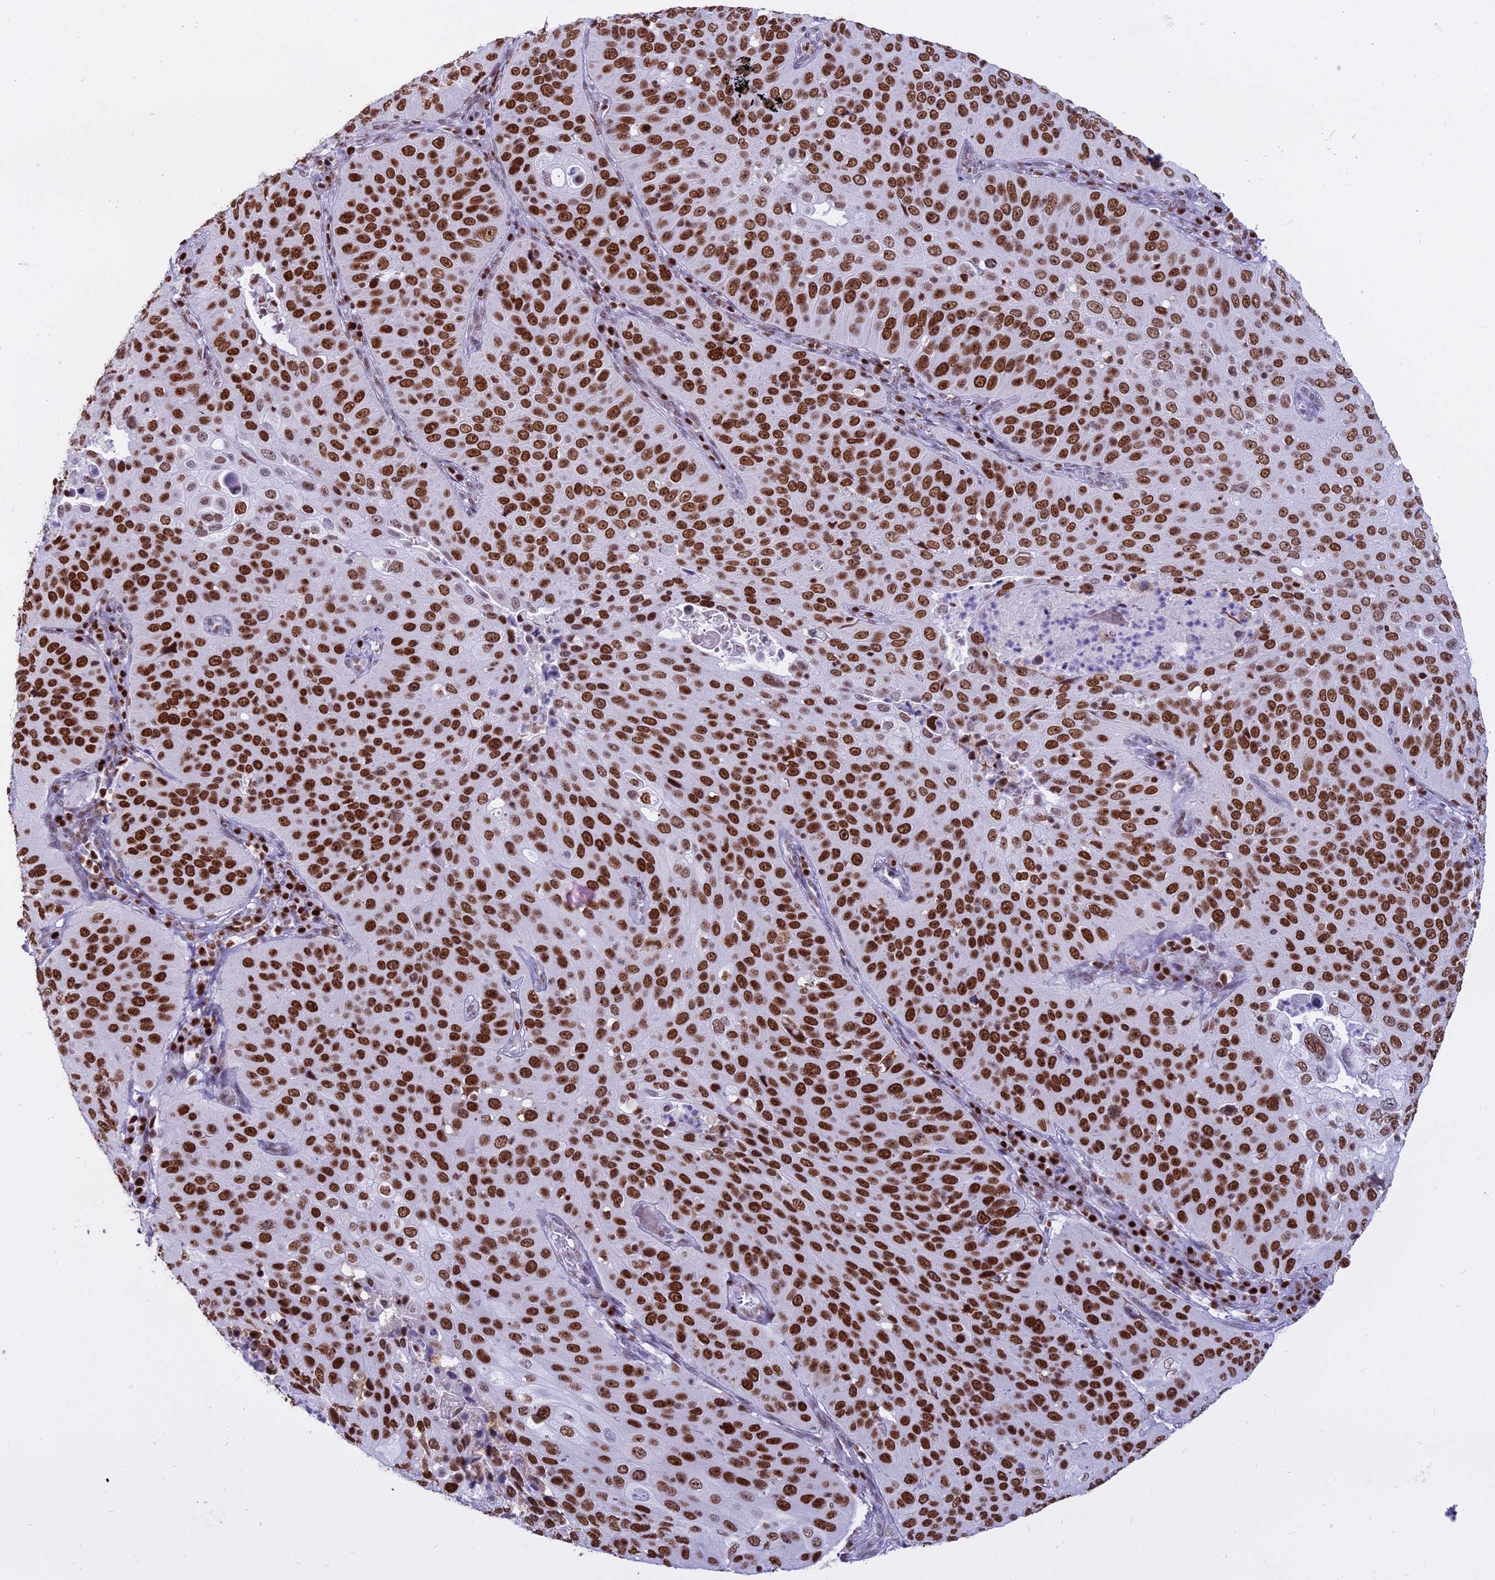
{"staining": {"intensity": "strong", "quantity": ">75%", "location": "nuclear"}, "tissue": "cervical cancer", "cell_type": "Tumor cells", "image_type": "cancer", "snomed": [{"axis": "morphology", "description": "Squamous cell carcinoma, NOS"}, {"axis": "topography", "description": "Cervix"}], "caption": "IHC photomicrograph of cervical squamous cell carcinoma stained for a protein (brown), which exhibits high levels of strong nuclear positivity in about >75% of tumor cells.", "gene": "PARP1", "patient": {"sex": "female", "age": 36}}